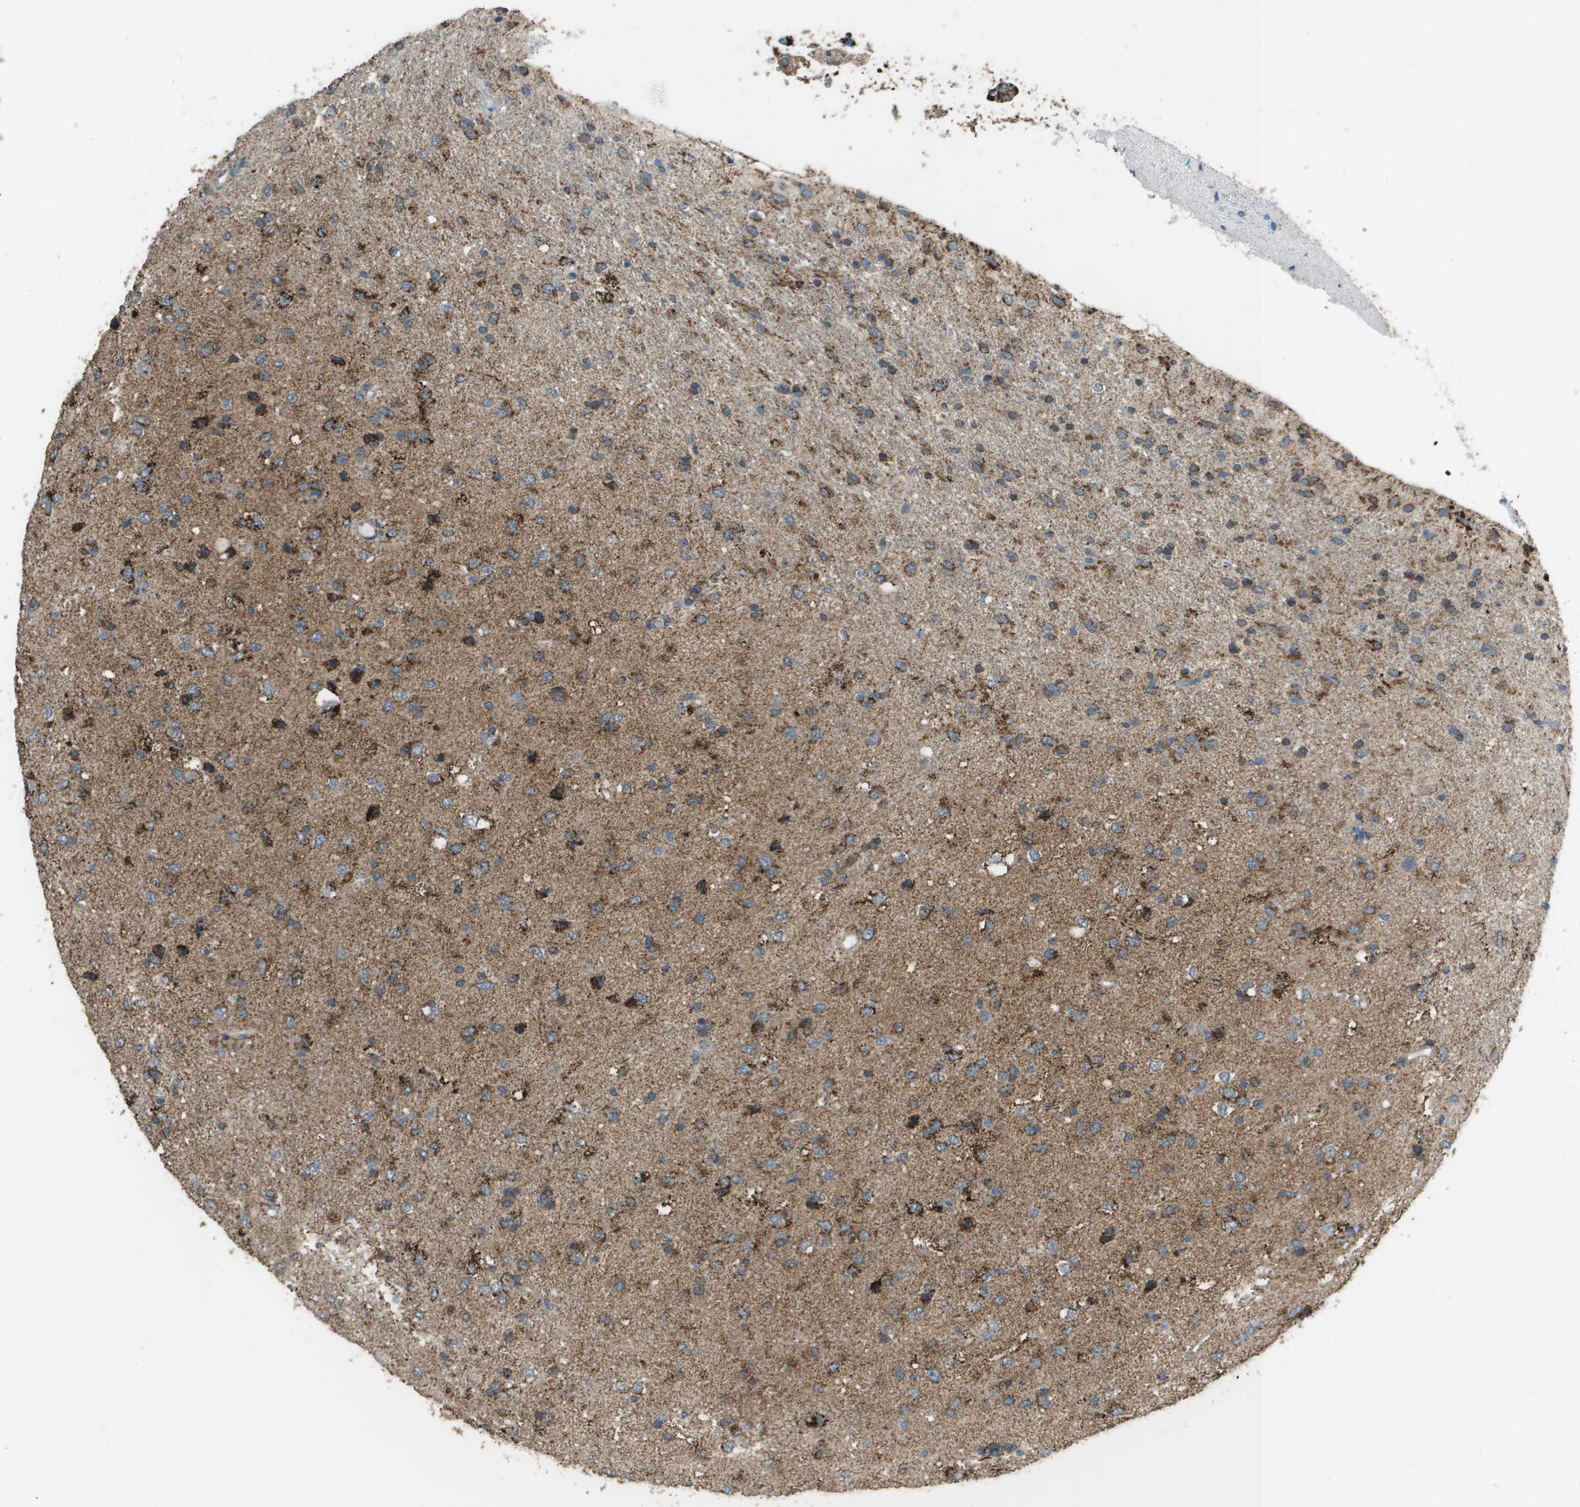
{"staining": {"intensity": "strong", "quantity": "<25%", "location": "cytoplasmic/membranous"}, "tissue": "glioma", "cell_type": "Tumor cells", "image_type": "cancer", "snomed": [{"axis": "morphology", "description": "Glioma, malignant, Low grade"}, {"axis": "topography", "description": "Brain"}], "caption": "Human glioma stained with a protein marker exhibits strong staining in tumor cells.", "gene": "FH", "patient": {"sex": "male", "age": 77}}